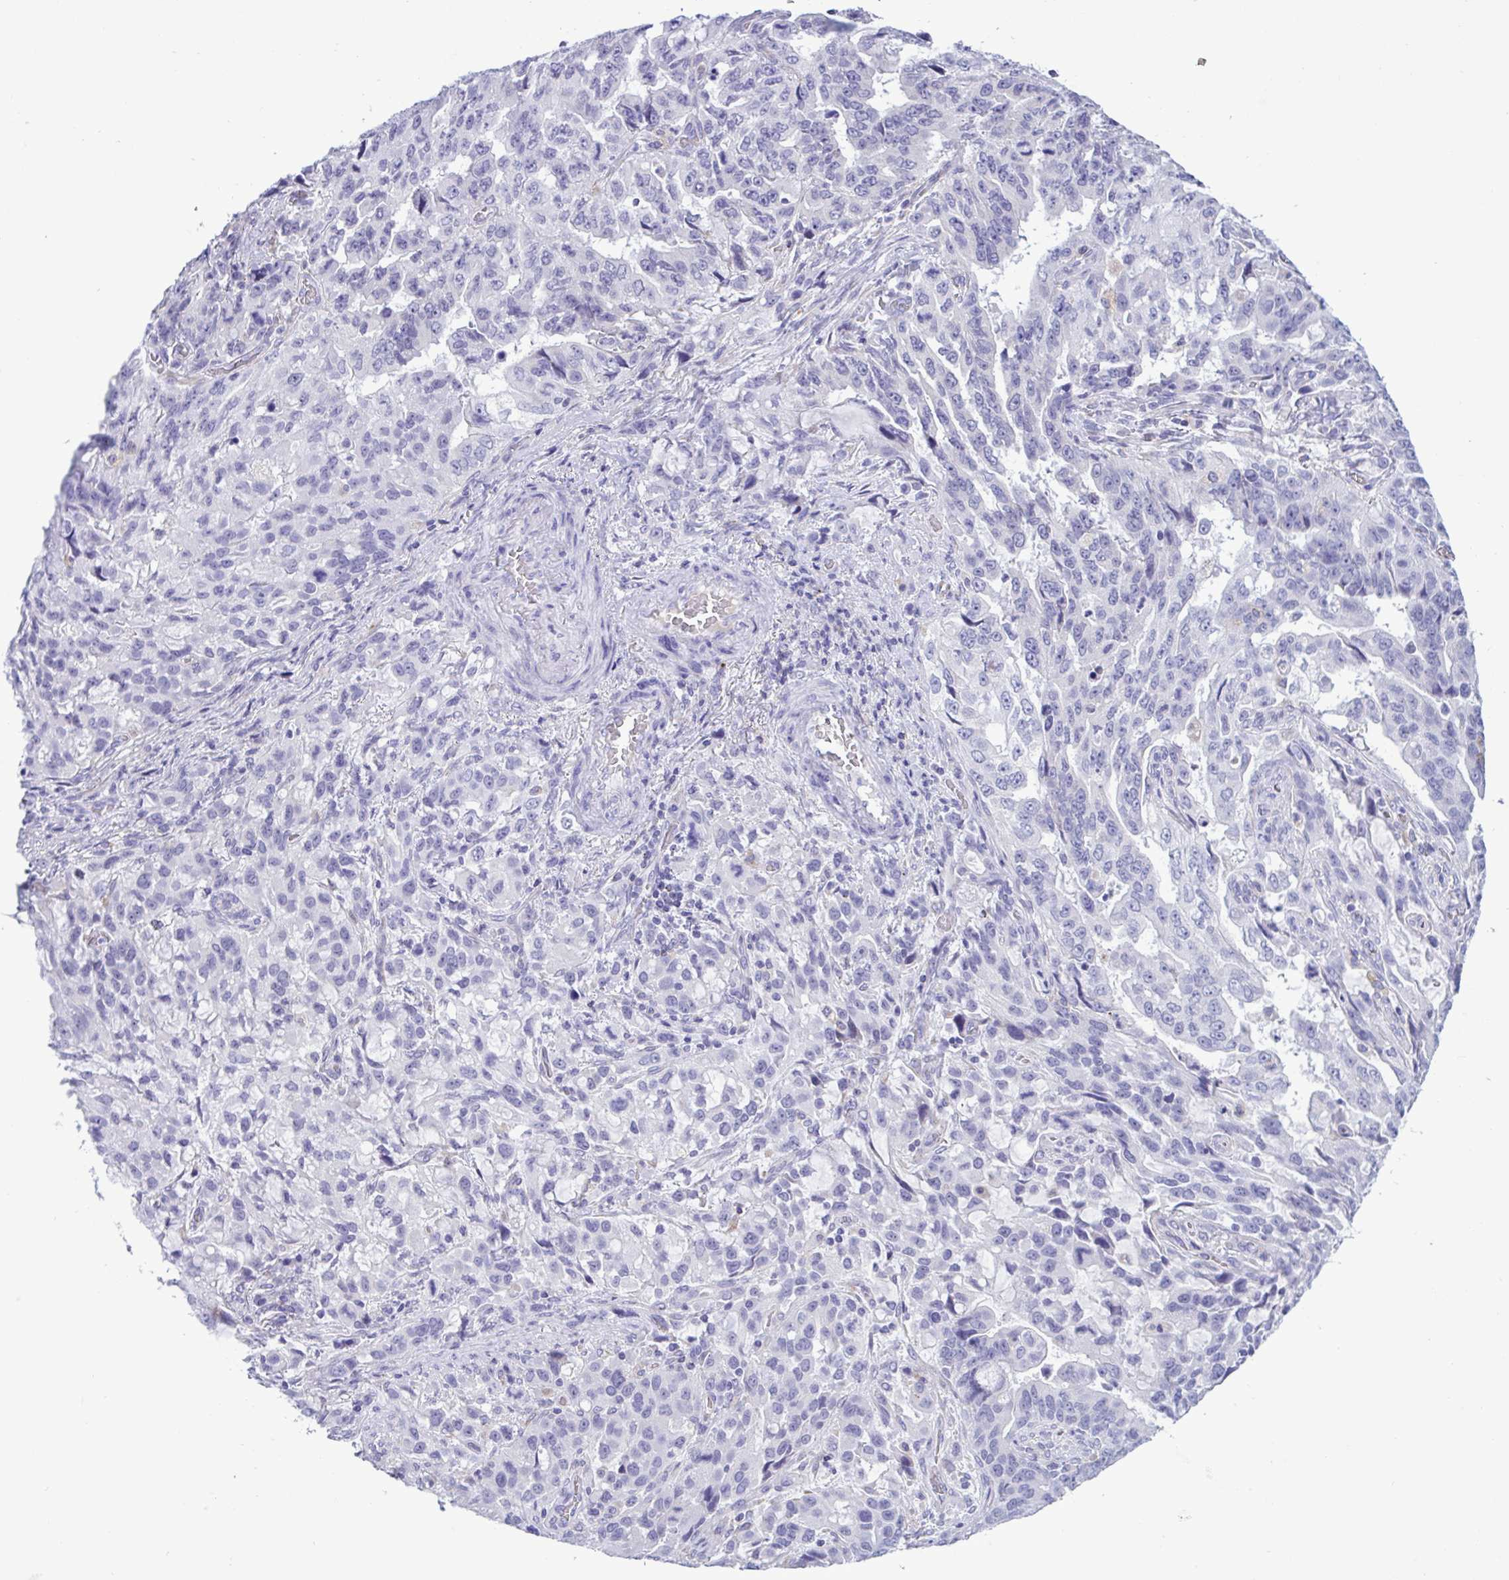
{"staining": {"intensity": "negative", "quantity": "none", "location": "none"}, "tissue": "stomach cancer", "cell_type": "Tumor cells", "image_type": "cancer", "snomed": [{"axis": "morphology", "description": "Adenocarcinoma, NOS"}, {"axis": "topography", "description": "Stomach, upper"}], "caption": "The histopathology image displays no staining of tumor cells in stomach cancer.", "gene": "SREBF1", "patient": {"sex": "male", "age": 85}}